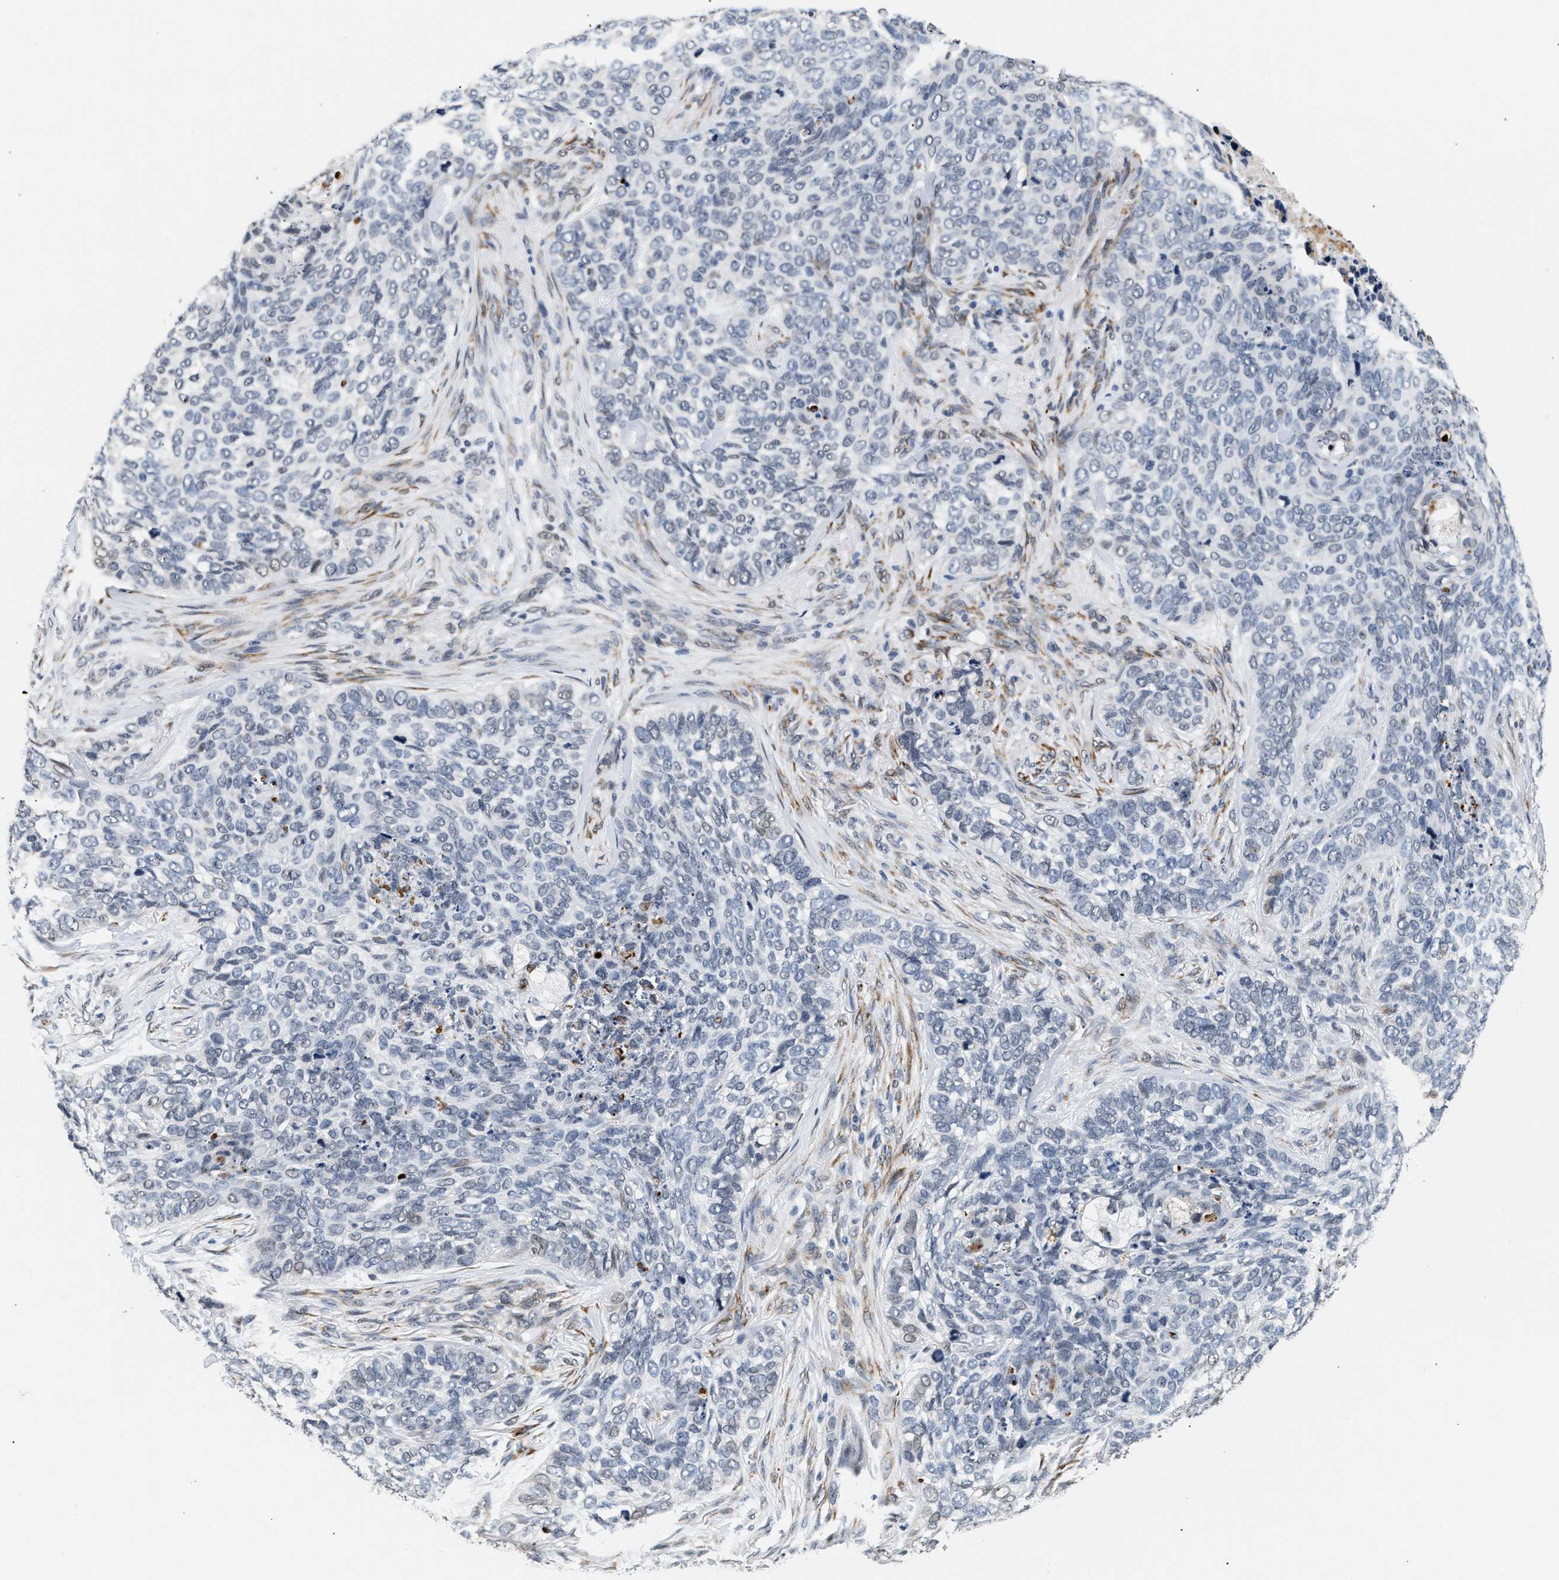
{"staining": {"intensity": "negative", "quantity": "none", "location": "none"}, "tissue": "skin cancer", "cell_type": "Tumor cells", "image_type": "cancer", "snomed": [{"axis": "morphology", "description": "Basal cell carcinoma"}, {"axis": "topography", "description": "Skin"}], "caption": "Histopathology image shows no protein positivity in tumor cells of skin cancer (basal cell carcinoma) tissue.", "gene": "THOC1", "patient": {"sex": "female", "age": 64}}